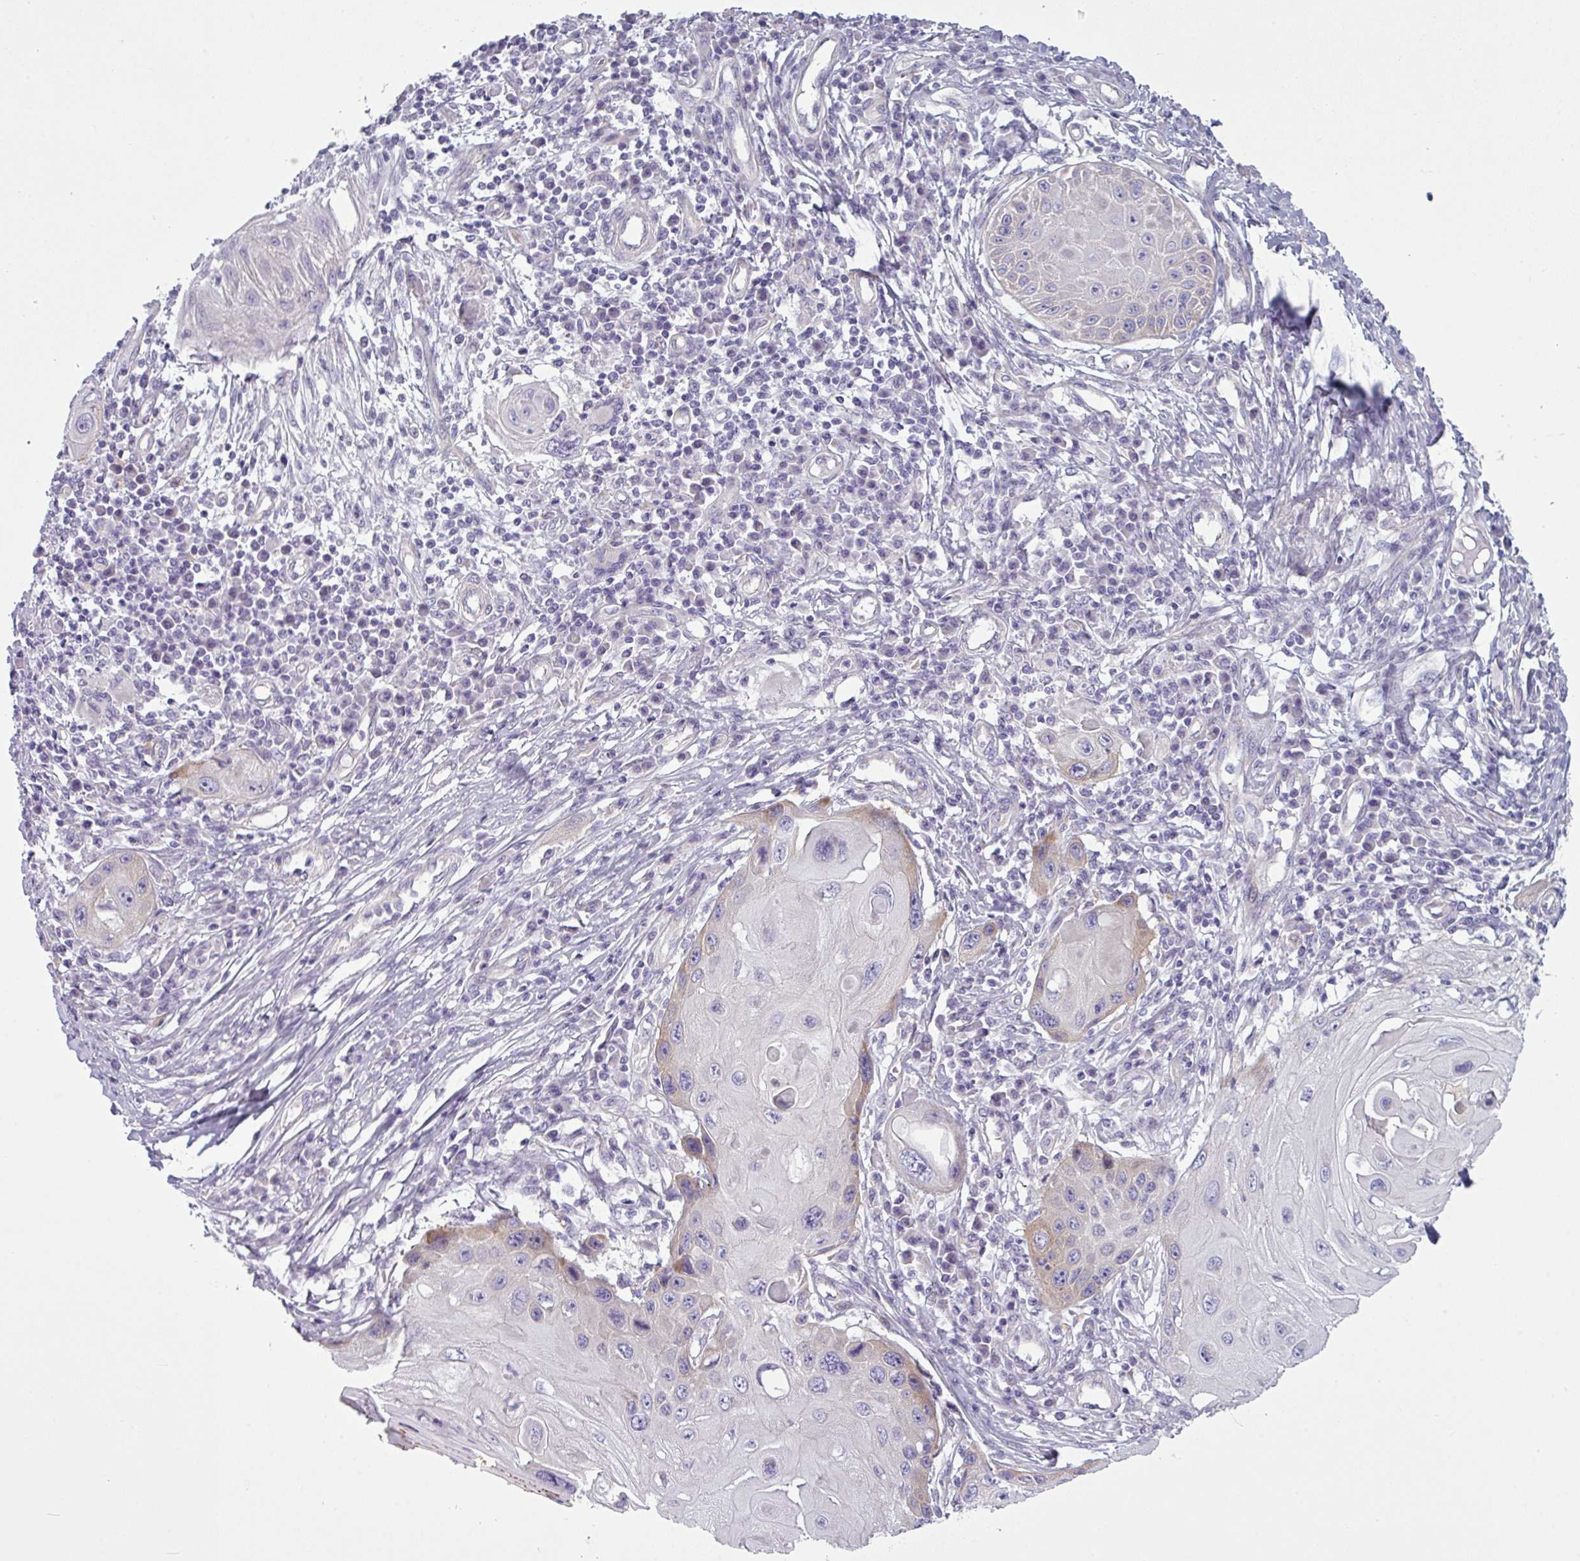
{"staining": {"intensity": "weak", "quantity": "<25%", "location": "cytoplasmic/membranous"}, "tissue": "skin cancer", "cell_type": "Tumor cells", "image_type": "cancer", "snomed": [{"axis": "morphology", "description": "Squamous cell carcinoma, NOS"}, {"axis": "topography", "description": "Skin"}, {"axis": "topography", "description": "Vulva"}], "caption": "DAB immunohistochemical staining of squamous cell carcinoma (skin) shows no significant expression in tumor cells.", "gene": "CAMK2B", "patient": {"sex": "female", "age": 44}}